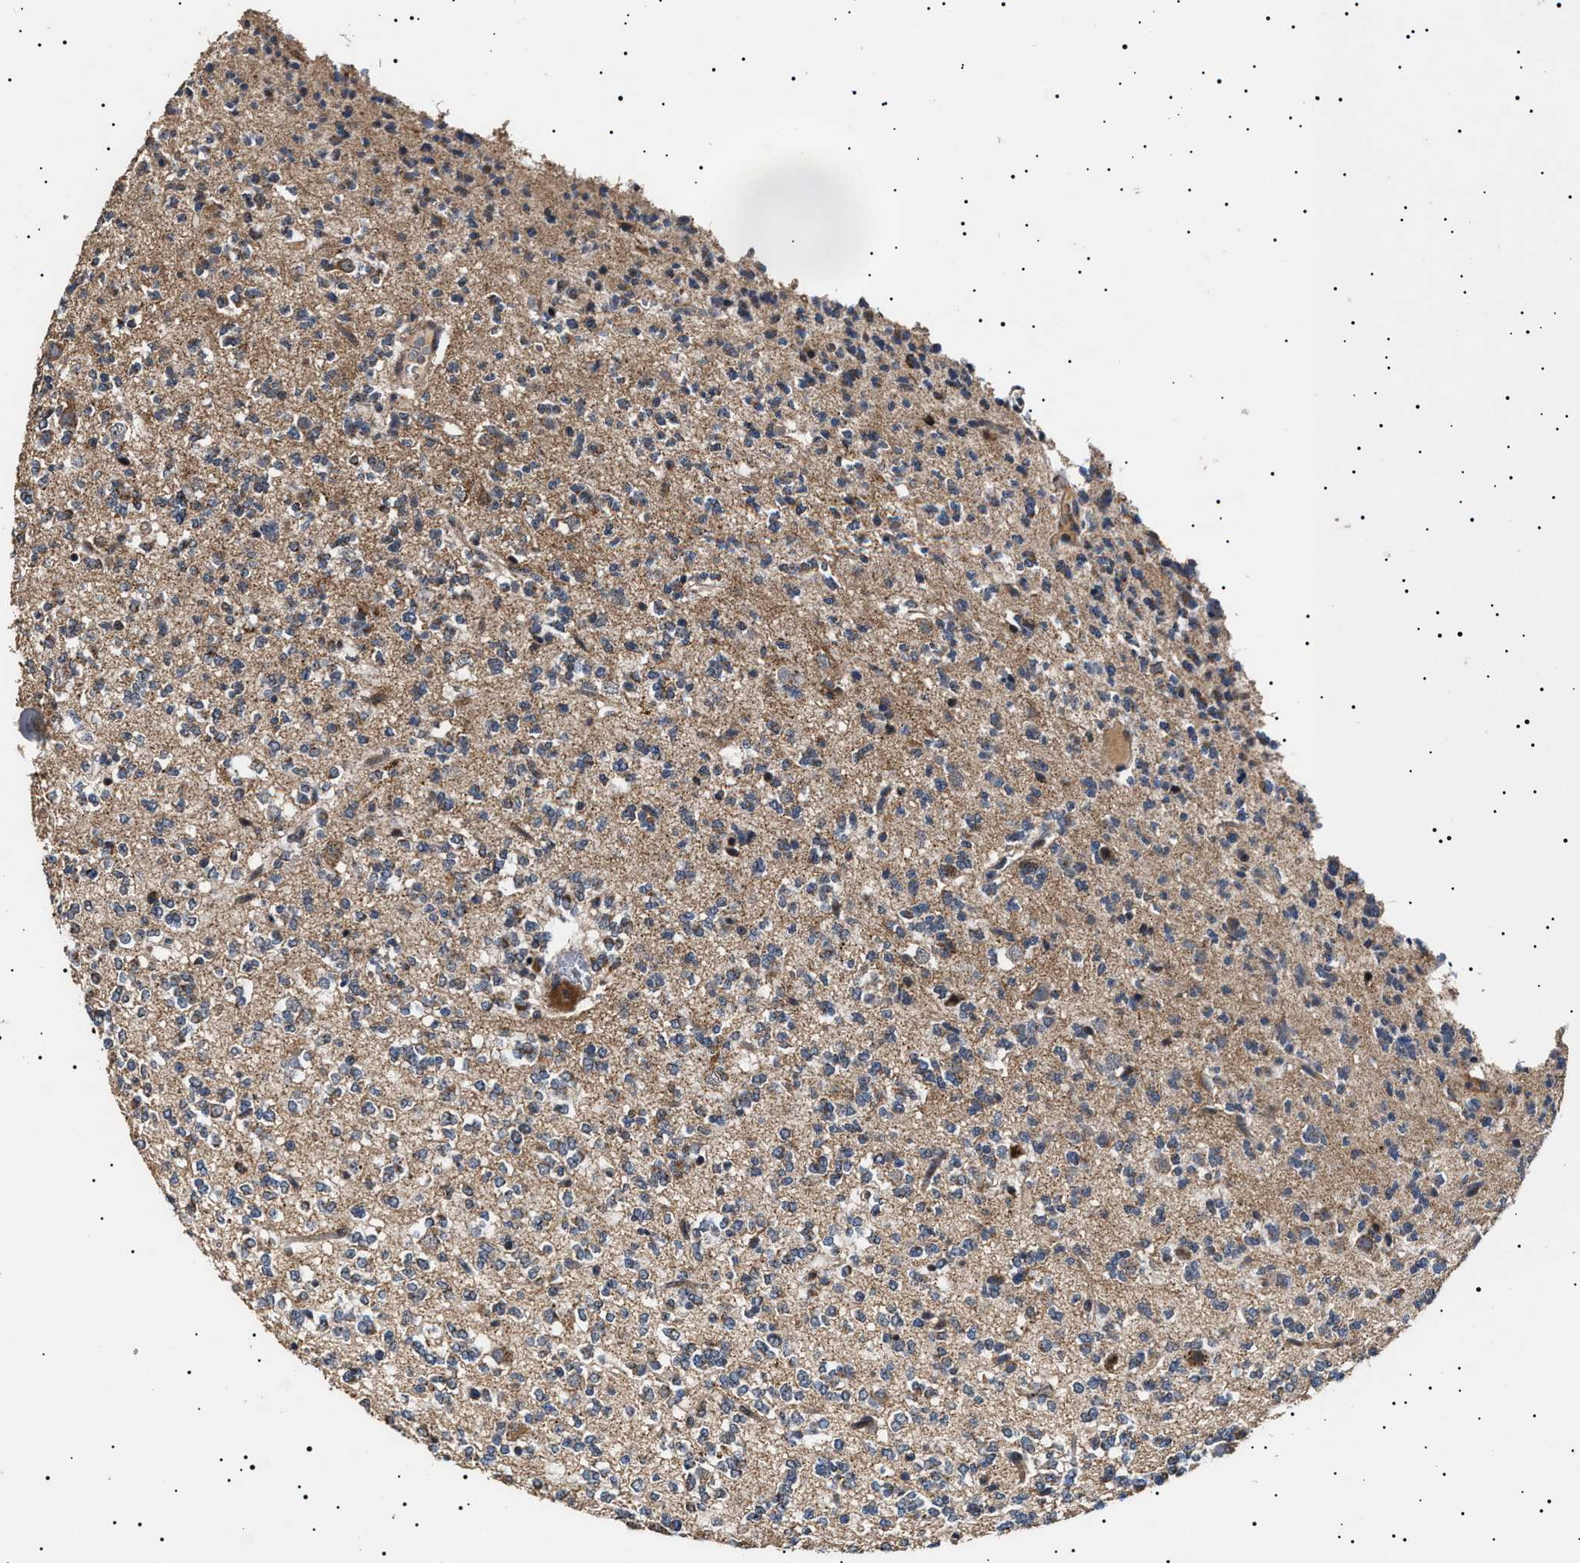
{"staining": {"intensity": "negative", "quantity": "none", "location": "none"}, "tissue": "glioma", "cell_type": "Tumor cells", "image_type": "cancer", "snomed": [{"axis": "morphology", "description": "Glioma, malignant, Low grade"}, {"axis": "topography", "description": "Brain"}], "caption": "DAB (3,3'-diaminobenzidine) immunohistochemical staining of glioma demonstrates no significant staining in tumor cells.", "gene": "RAB34", "patient": {"sex": "male", "age": 38}}